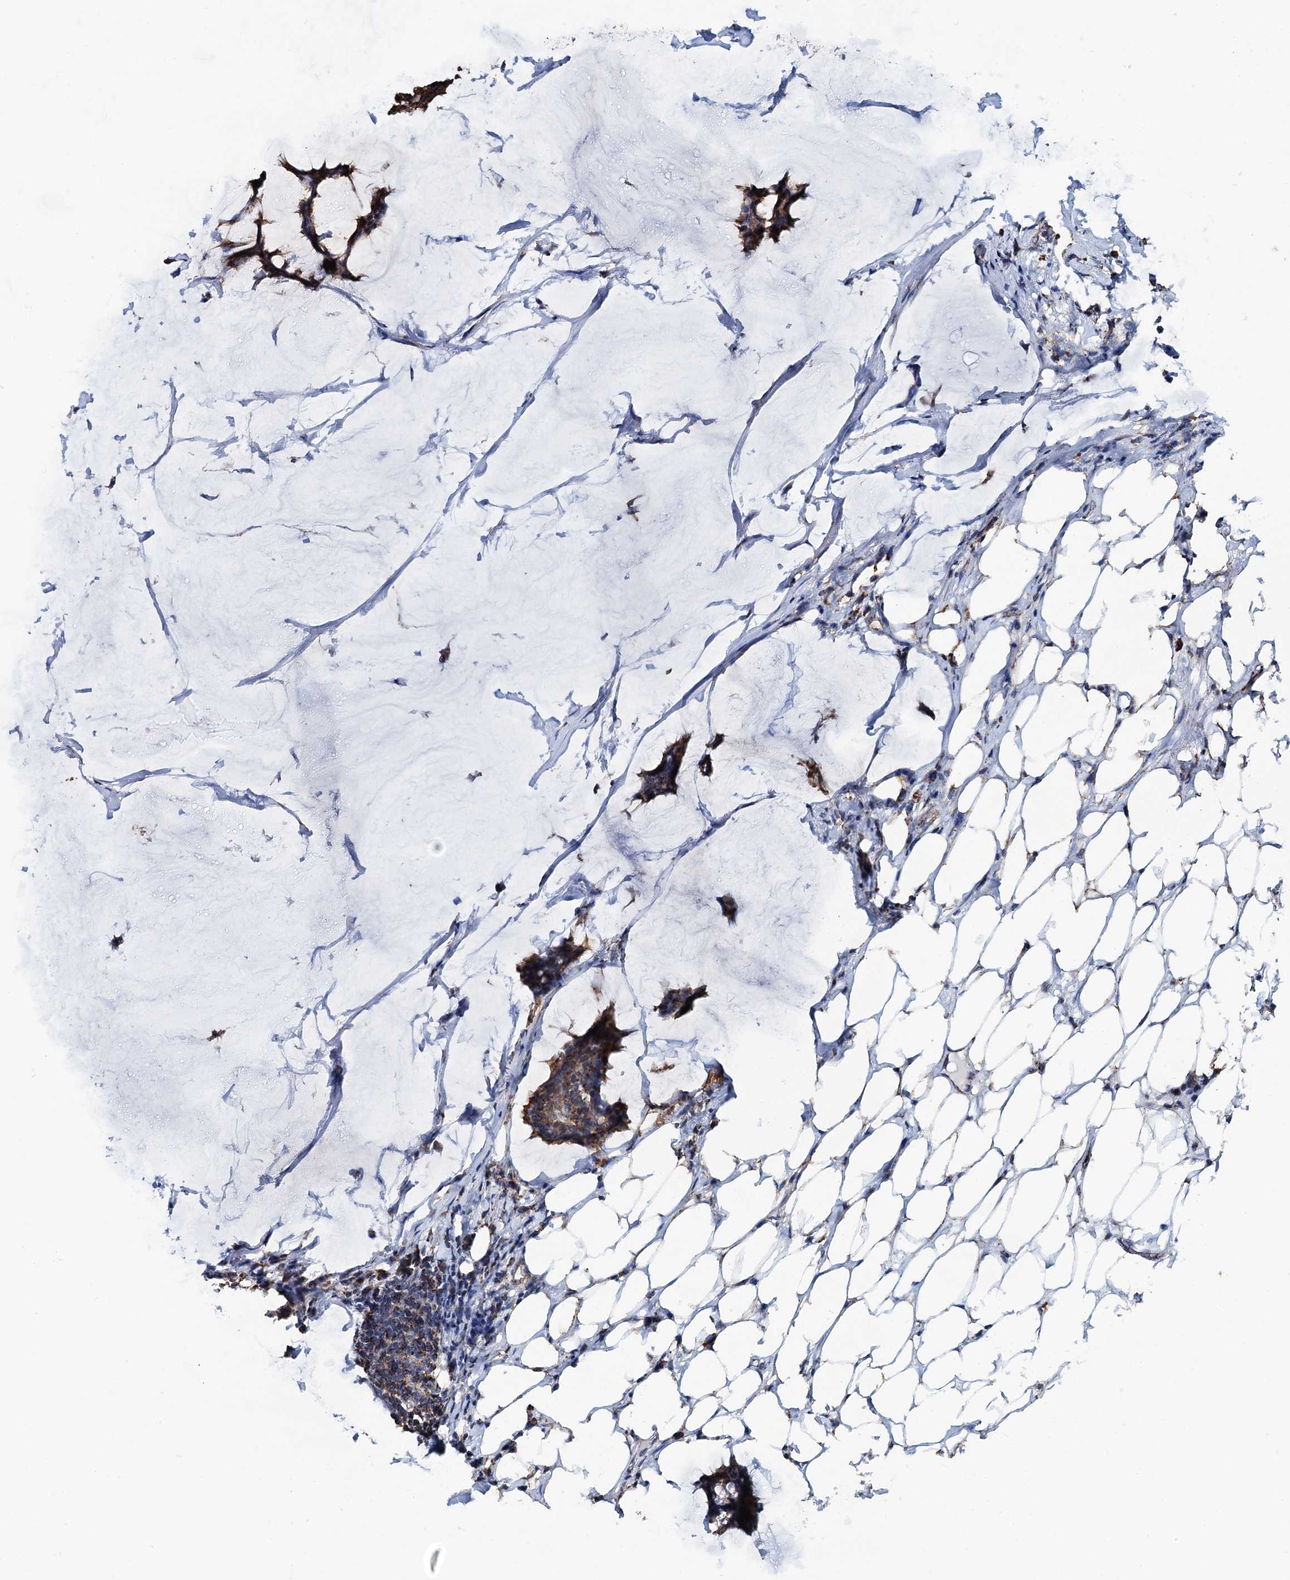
{"staining": {"intensity": "moderate", "quantity": "25%-75%", "location": "cytoplasmic/membranous"}, "tissue": "breast cancer", "cell_type": "Tumor cells", "image_type": "cancer", "snomed": [{"axis": "morphology", "description": "Duct carcinoma"}, {"axis": "topography", "description": "Breast"}], "caption": "Tumor cells show medium levels of moderate cytoplasmic/membranous staining in approximately 25%-75% of cells in breast cancer (invasive ductal carcinoma).", "gene": "AAGAB", "patient": {"sex": "female", "age": 93}}